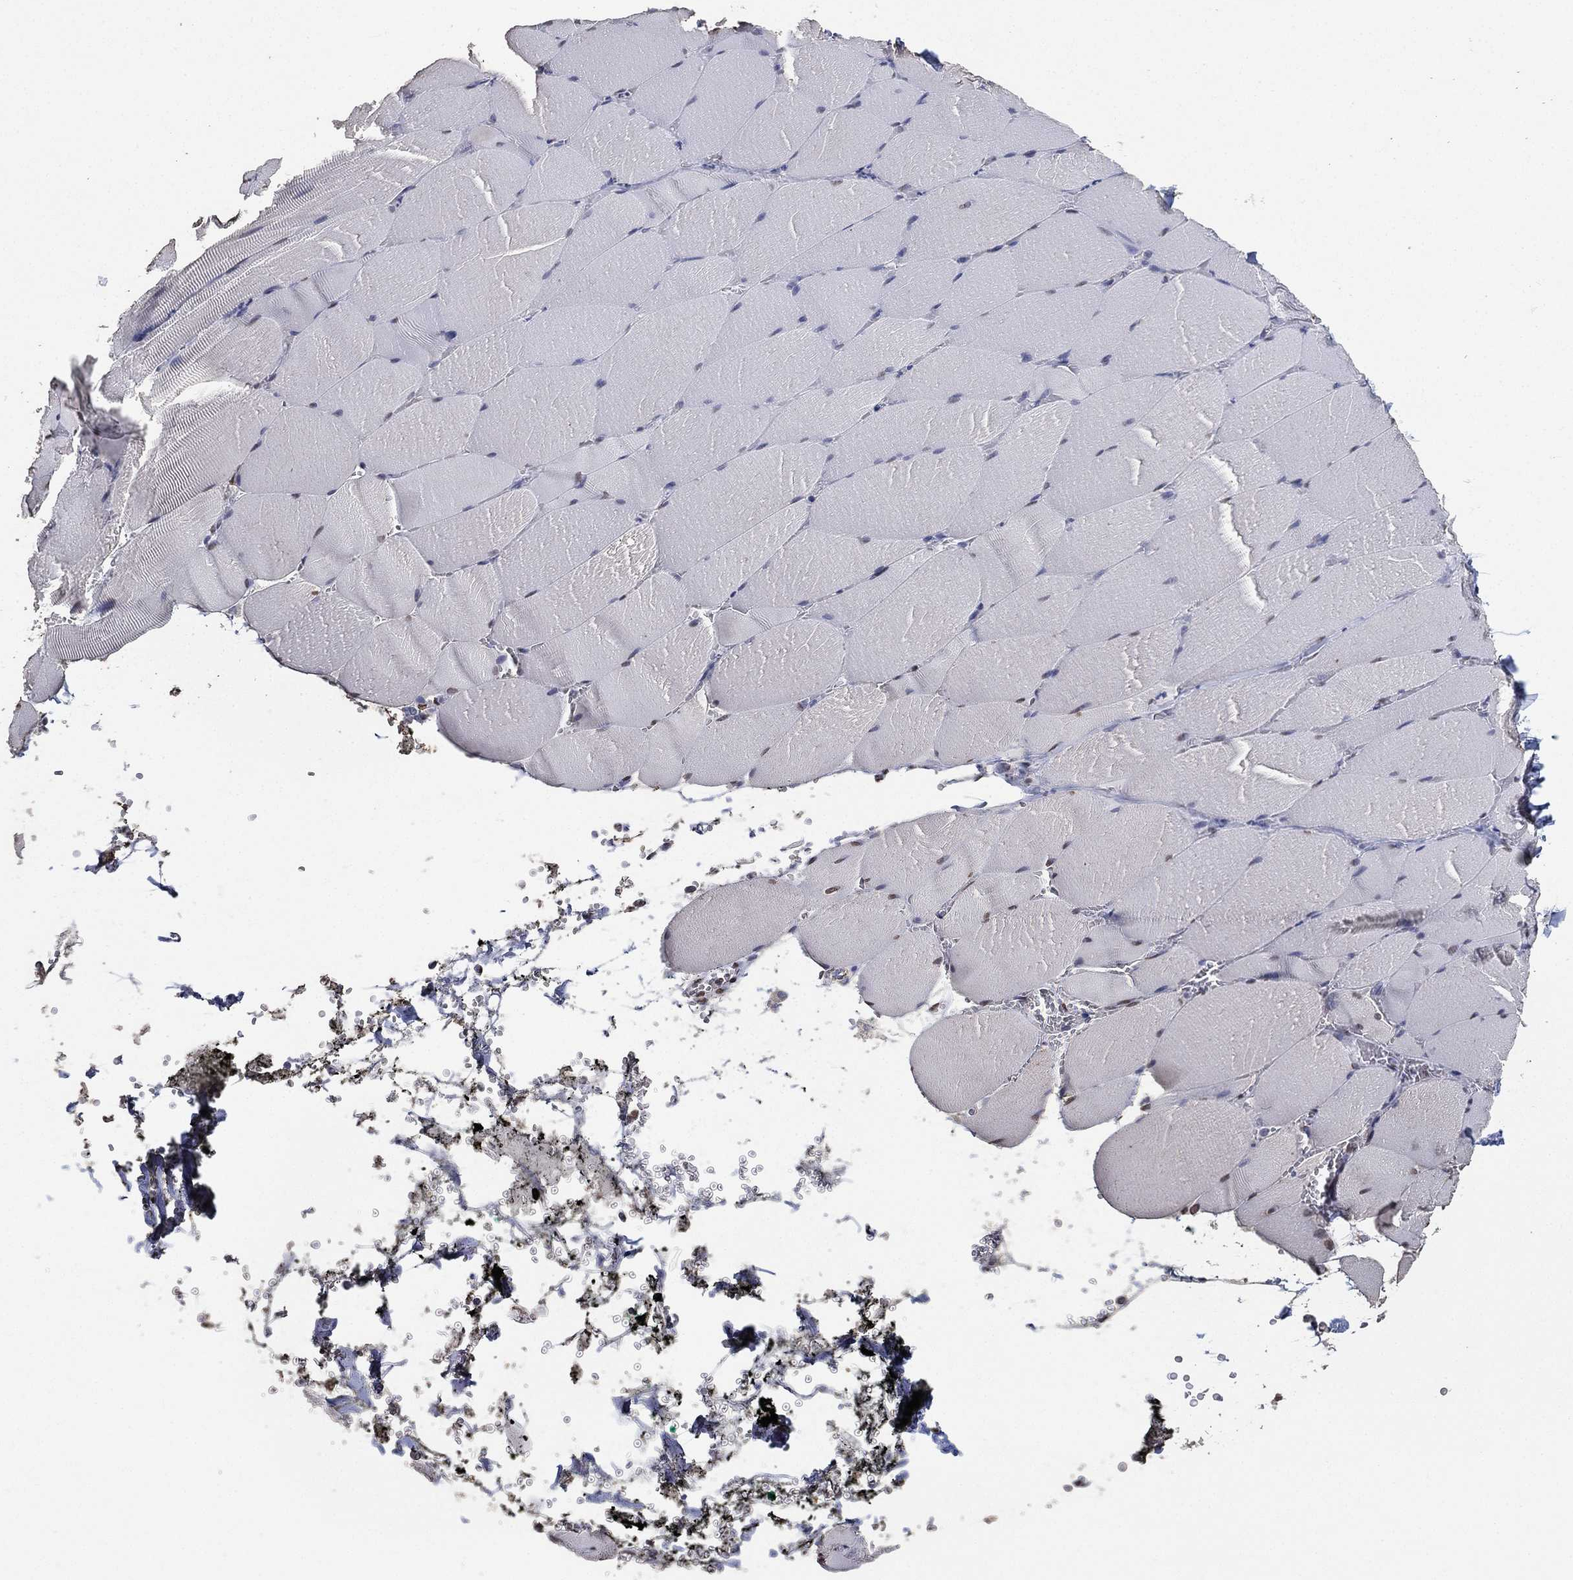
{"staining": {"intensity": "weak", "quantity": "<25%", "location": "nuclear"}, "tissue": "skeletal muscle", "cell_type": "Myocytes", "image_type": "normal", "snomed": [{"axis": "morphology", "description": "Normal tissue, NOS"}, {"axis": "topography", "description": "Skeletal muscle"}], "caption": "Unremarkable skeletal muscle was stained to show a protein in brown. There is no significant staining in myocytes.", "gene": "ALDH7A1", "patient": {"sex": "male", "age": 56}}